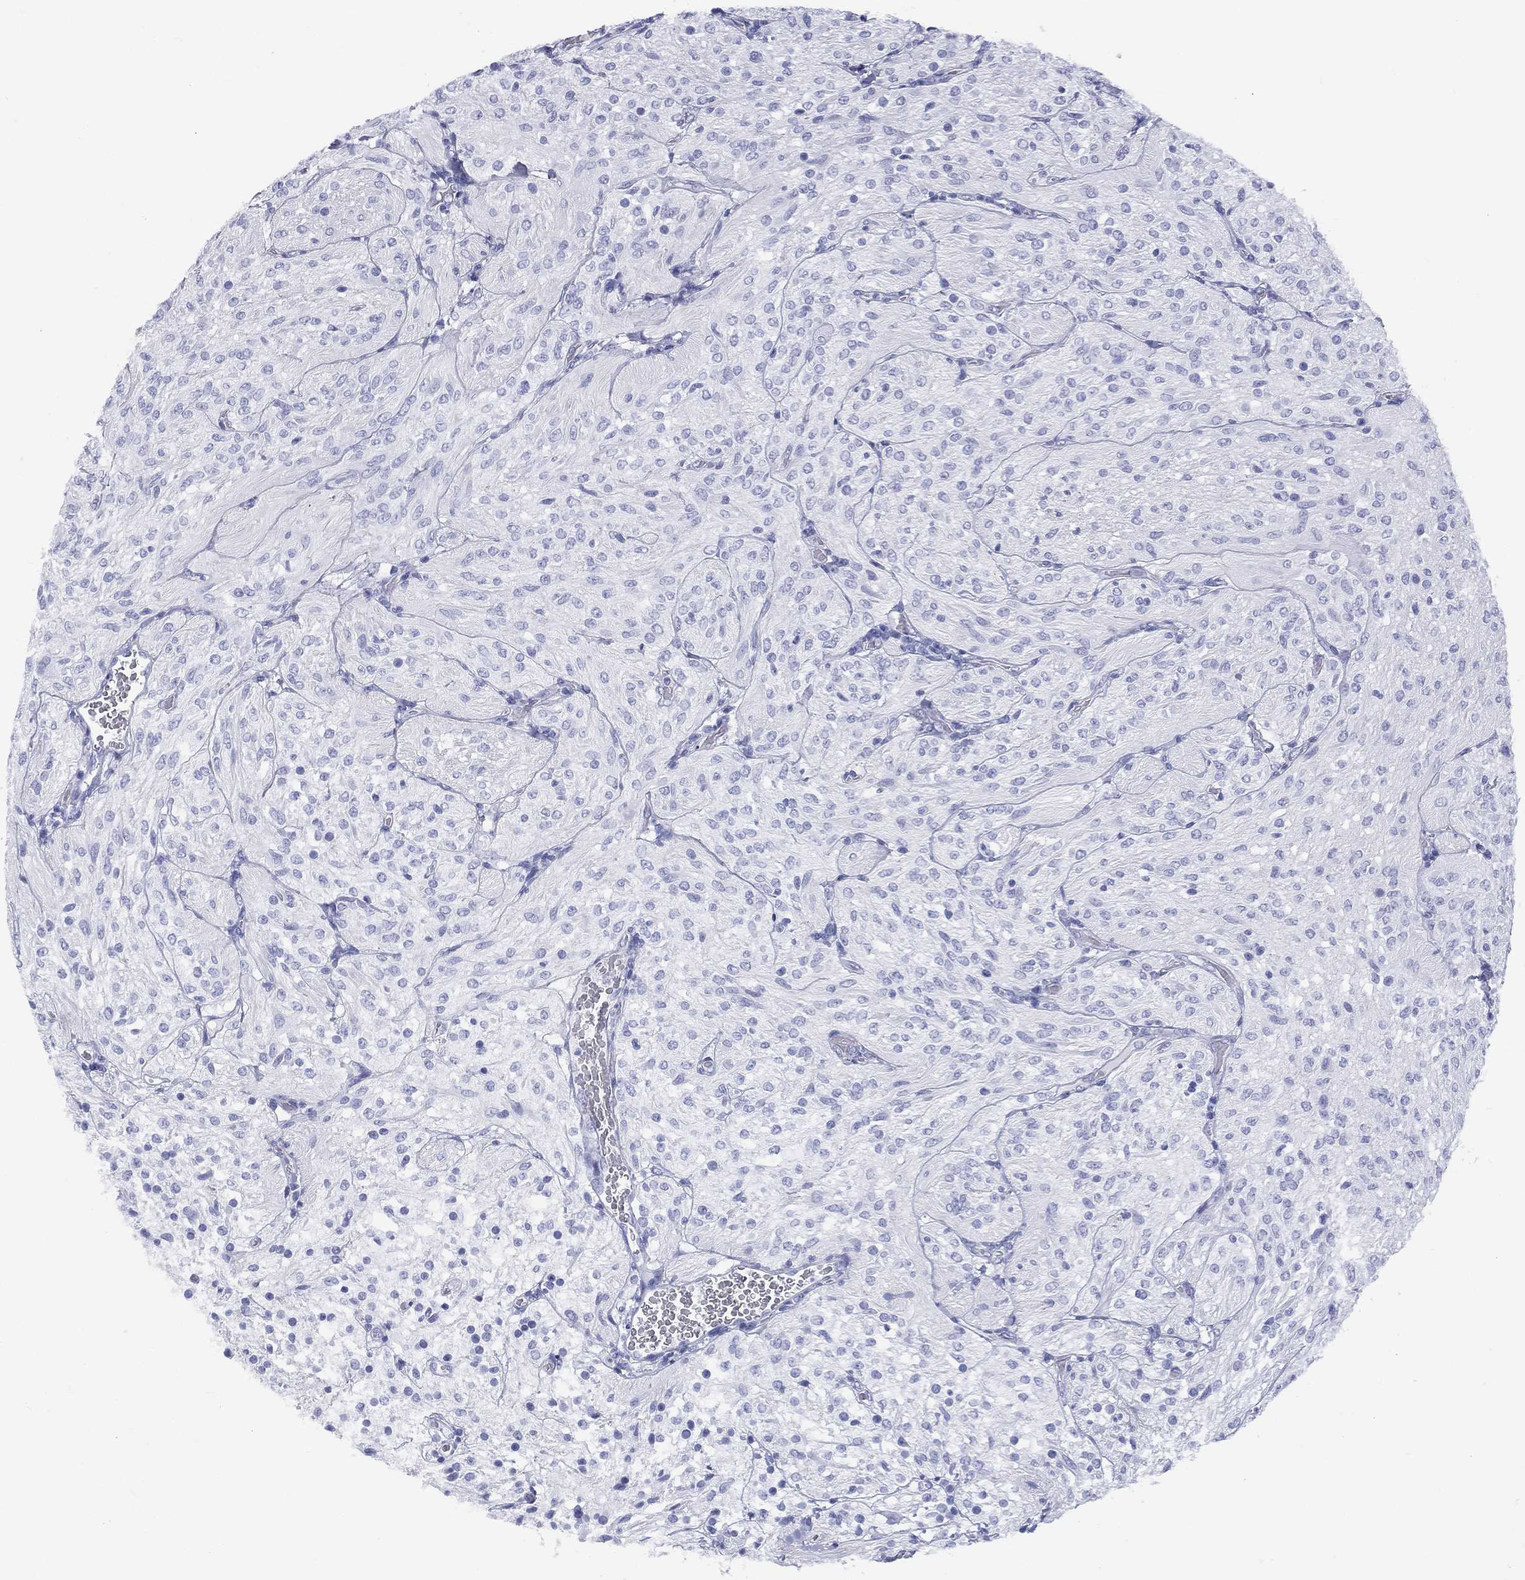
{"staining": {"intensity": "negative", "quantity": "none", "location": "none"}, "tissue": "glioma", "cell_type": "Tumor cells", "image_type": "cancer", "snomed": [{"axis": "morphology", "description": "Glioma, malignant, Low grade"}, {"axis": "topography", "description": "Brain"}], "caption": "A photomicrograph of glioma stained for a protein displays no brown staining in tumor cells.", "gene": "ETNPPL", "patient": {"sex": "male", "age": 3}}